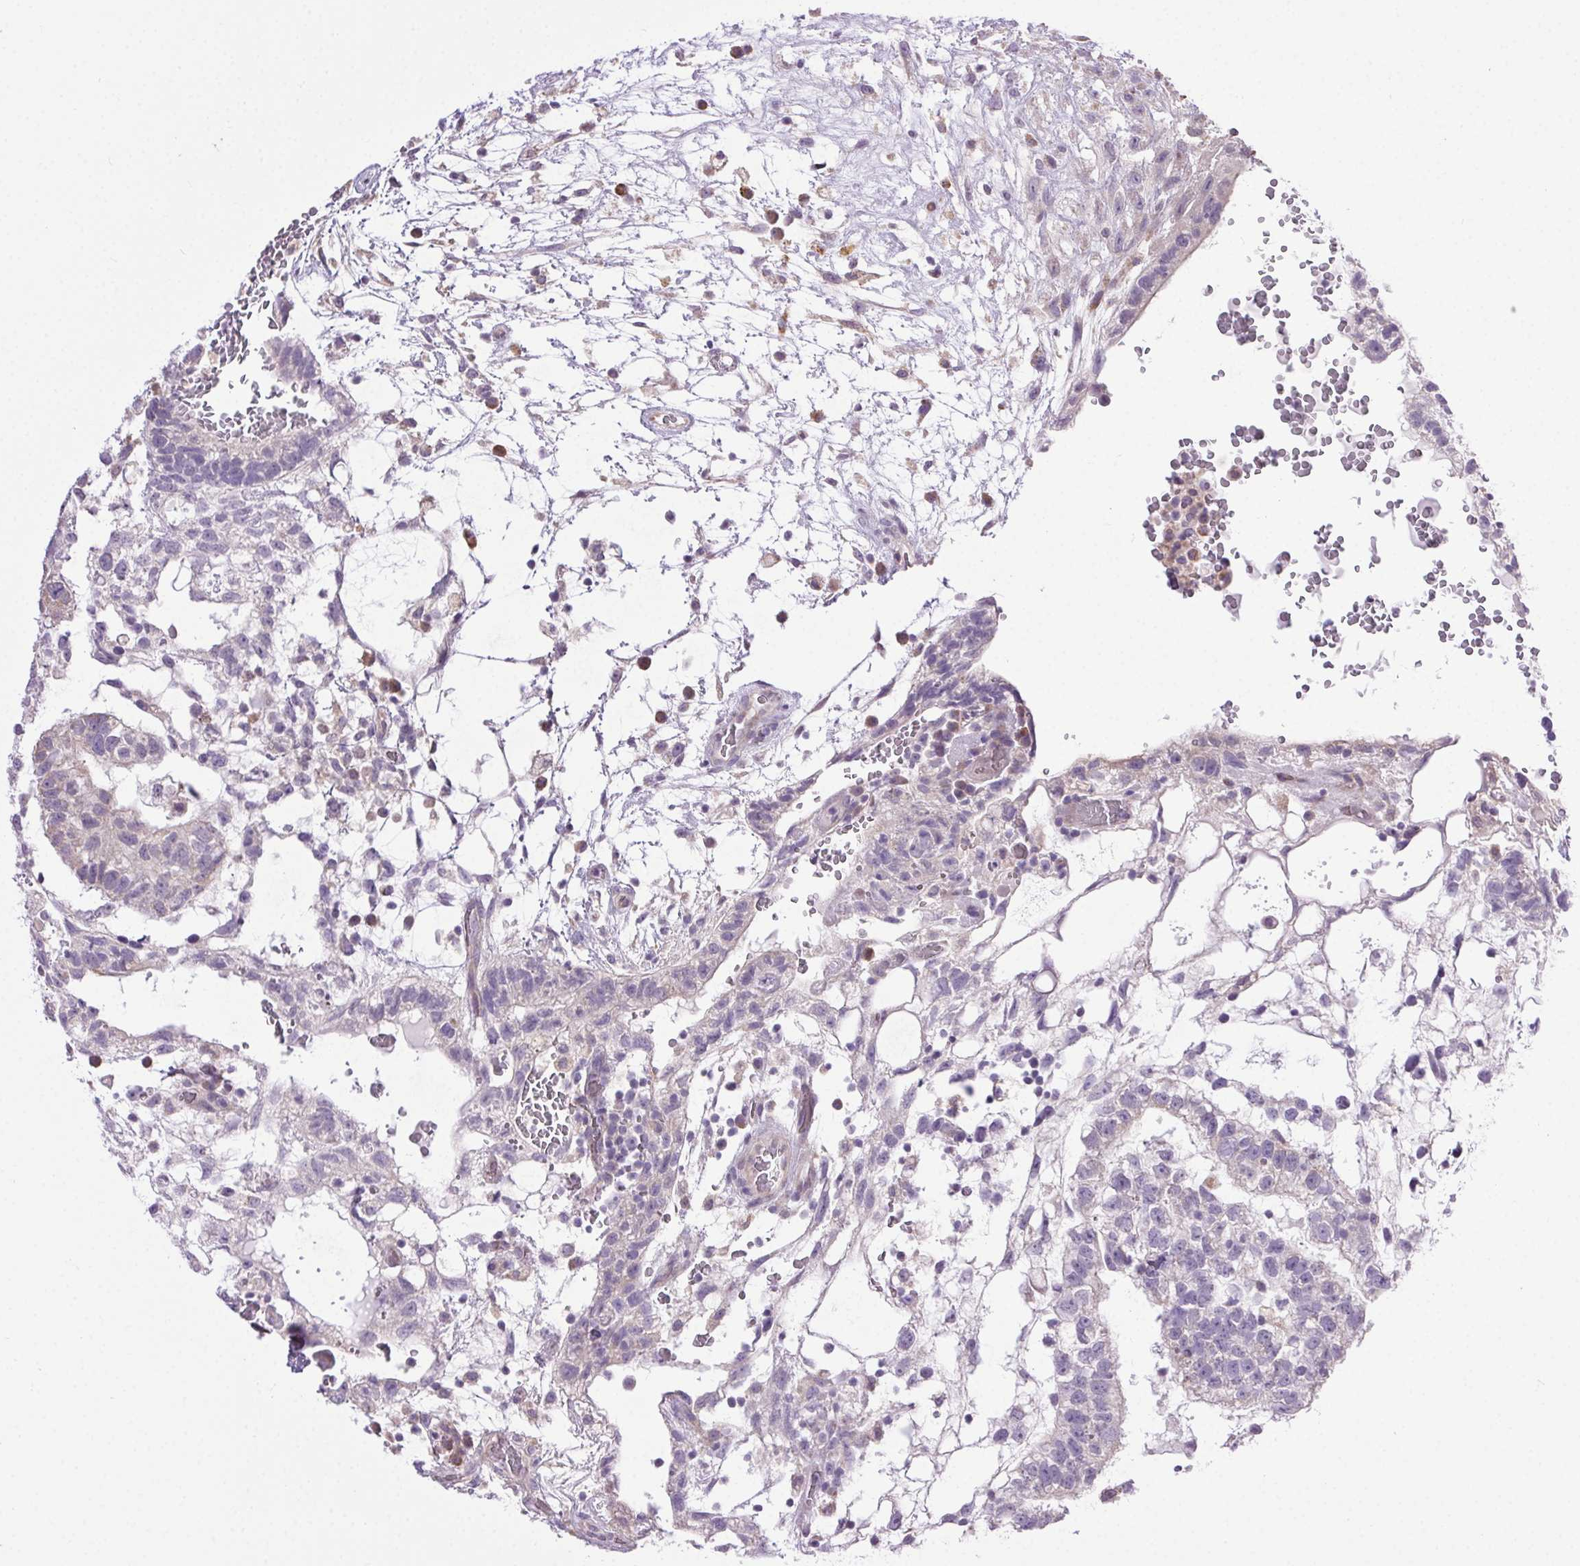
{"staining": {"intensity": "negative", "quantity": "none", "location": "none"}, "tissue": "testis cancer", "cell_type": "Tumor cells", "image_type": "cancer", "snomed": [{"axis": "morphology", "description": "Normal tissue, NOS"}, {"axis": "morphology", "description": "Carcinoma, Embryonal, NOS"}, {"axis": "topography", "description": "Testis"}], "caption": "Immunohistochemical staining of human embryonal carcinoma (testis) shows no significant expression in tumor cells.", "gene": "SNX31", "patient": {"sex": "male", "age": 32}}